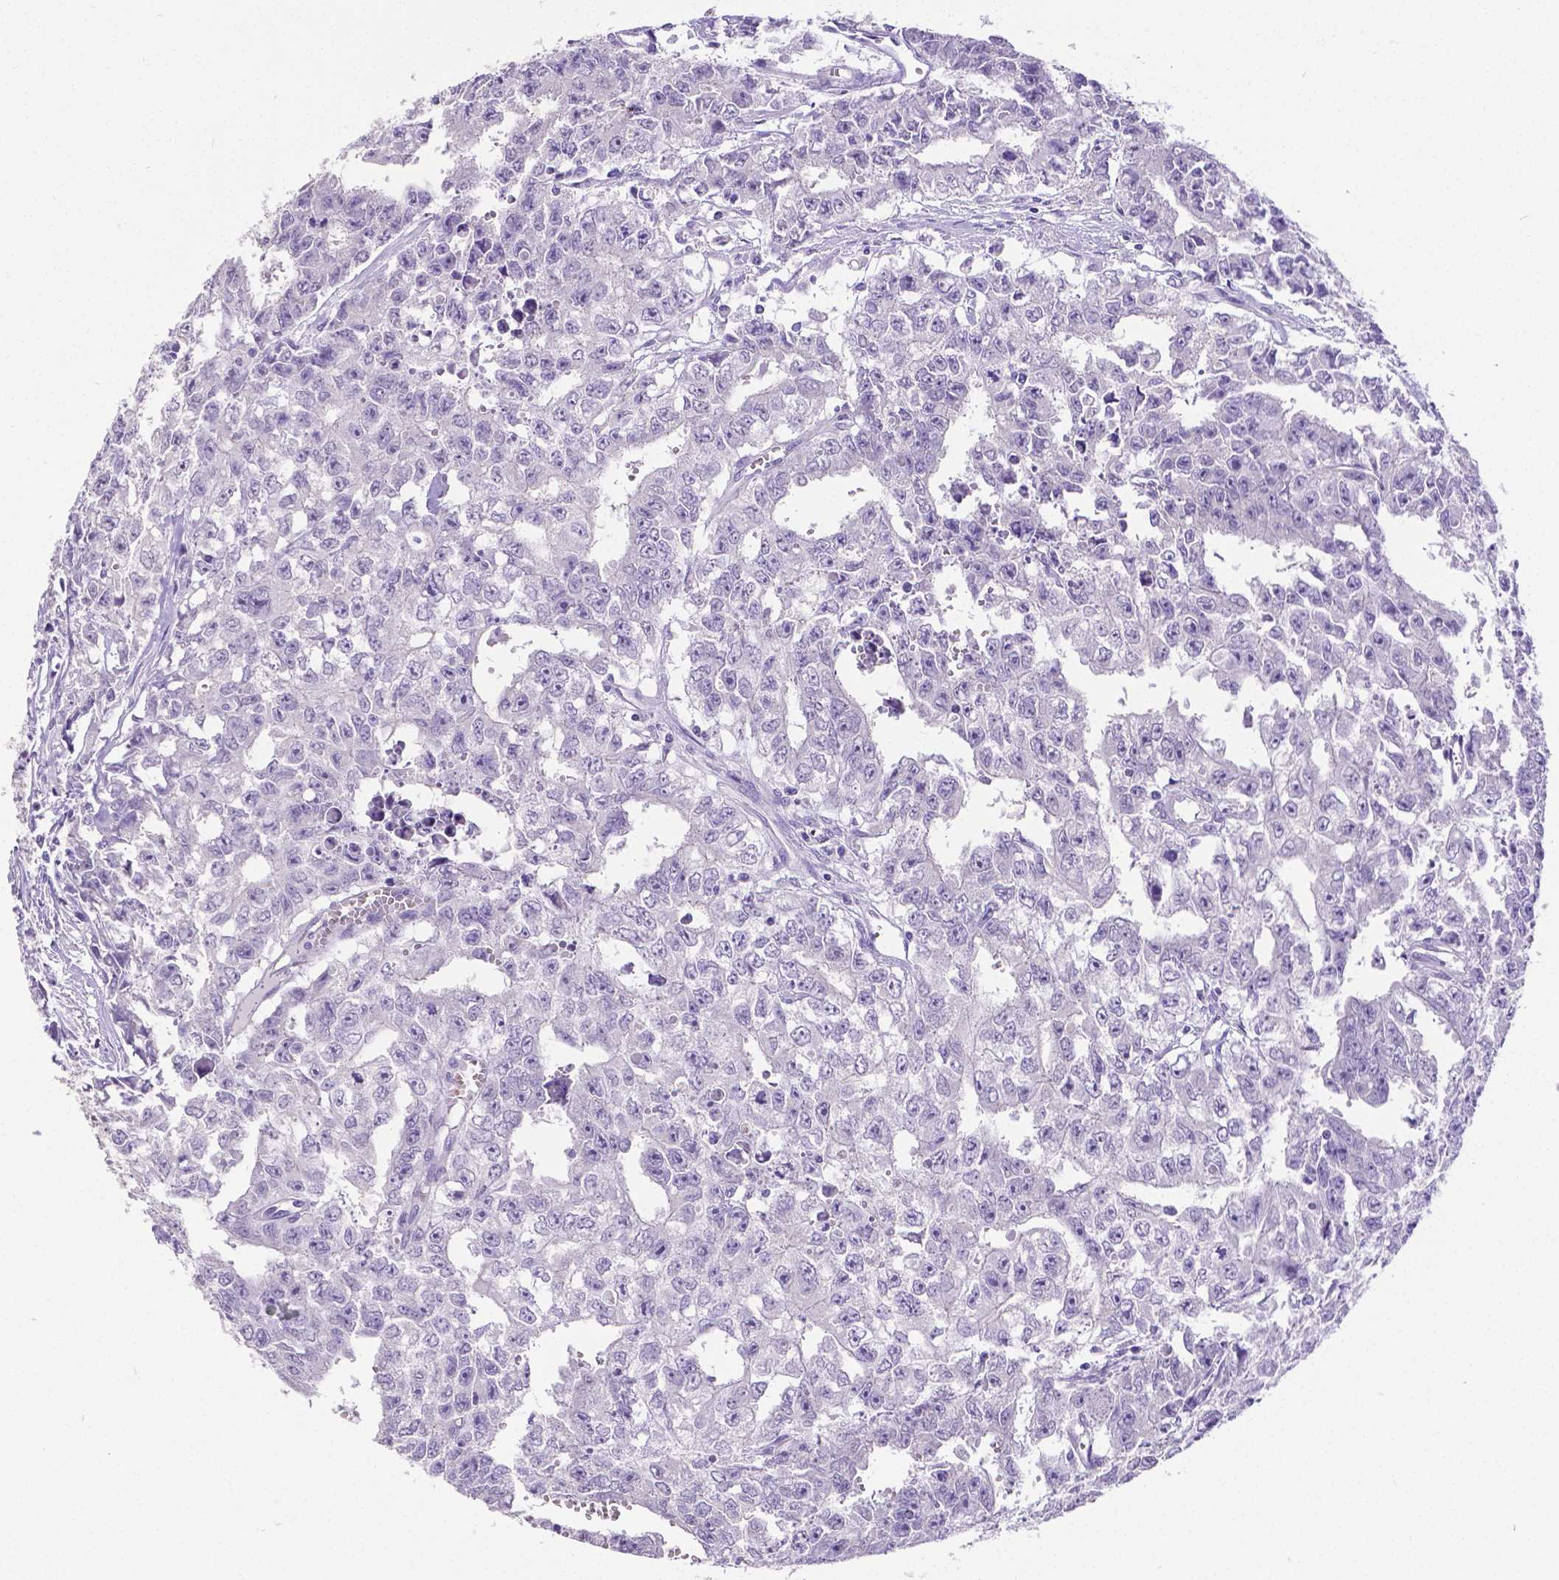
{"staining": {"intensity": "negative", "quantity": "none", "location": "none"}, "tissue": "testis cancer", "cell_type": "Tumor cells", "image_type": "cancer", "snomed": [{"axis": "morphology", "description": "Carcinoma, Embryonal, NOS"}, {"axis": "morphology", "description": "Teratoma, malignant, NOS"}, {"axis": "topography", "description": "Testis"}], "caption": "An image of human testis embryonal carcinoma is negative for staining in tumor cells.", "gene": "SATB2", "patient": {"sex": "male", "age": 24}}